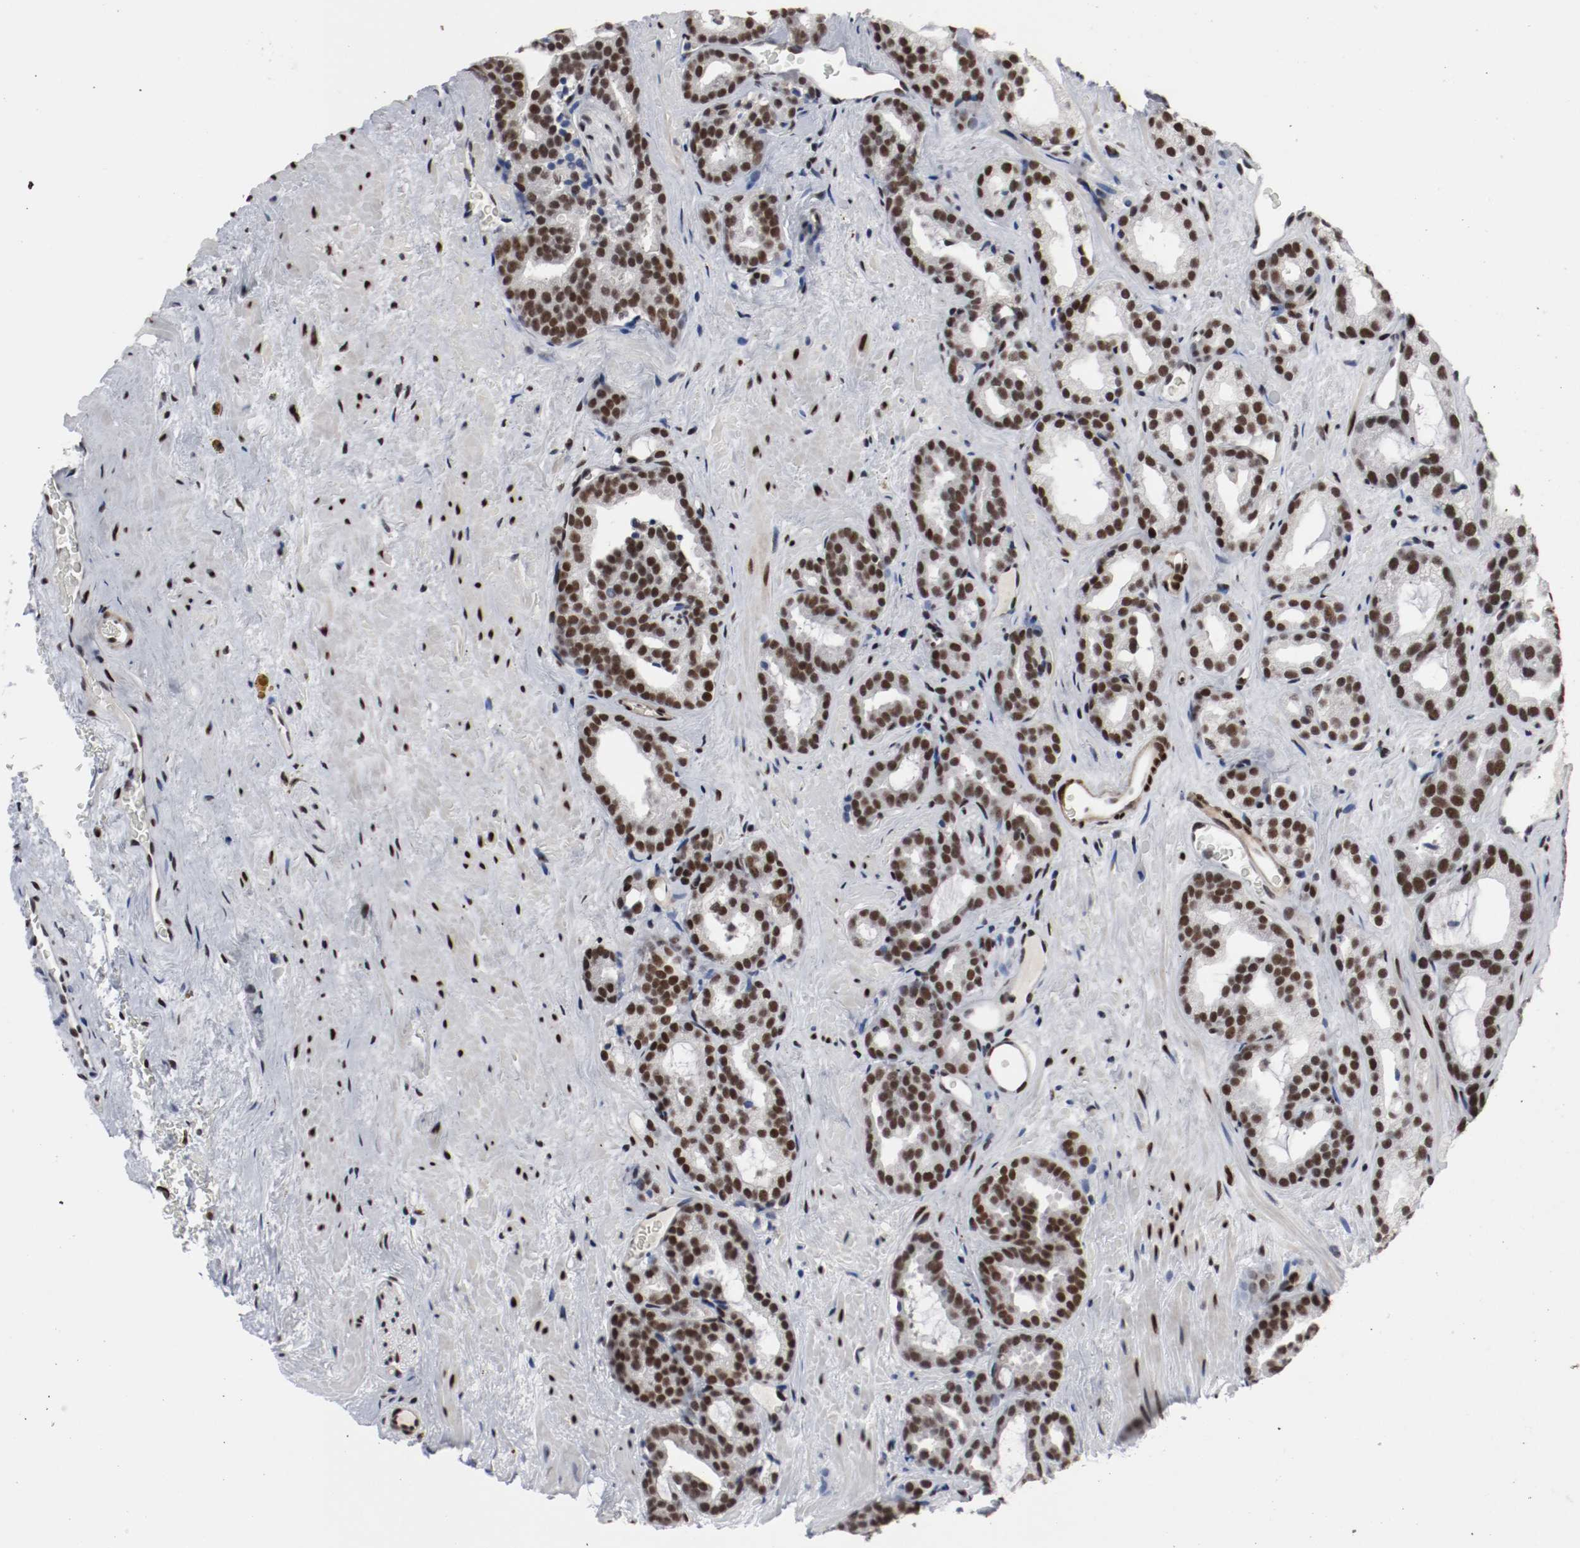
{"staining": {"intensity": "strong", "quantity": ">75%", "location": "nuclear"}, "tissue": "prostate cancer", "cell_type": "Tumor cells", "image_type": "cancer", "snomed": [{"axis": "morphology", "description": "Adenocarcinoma, Low grade"}, {"axis": "topography", "description": "Prostate"}], "caption": "Strong nuclear expression is appreciated in about >75% of tumor cells in prostate cancer (low-grade adenocarcinoma). (IHC, brightfield microscopy, high magnification).", "gene": "MEF2D", "patient": {"sex": "male", "age": 63}}